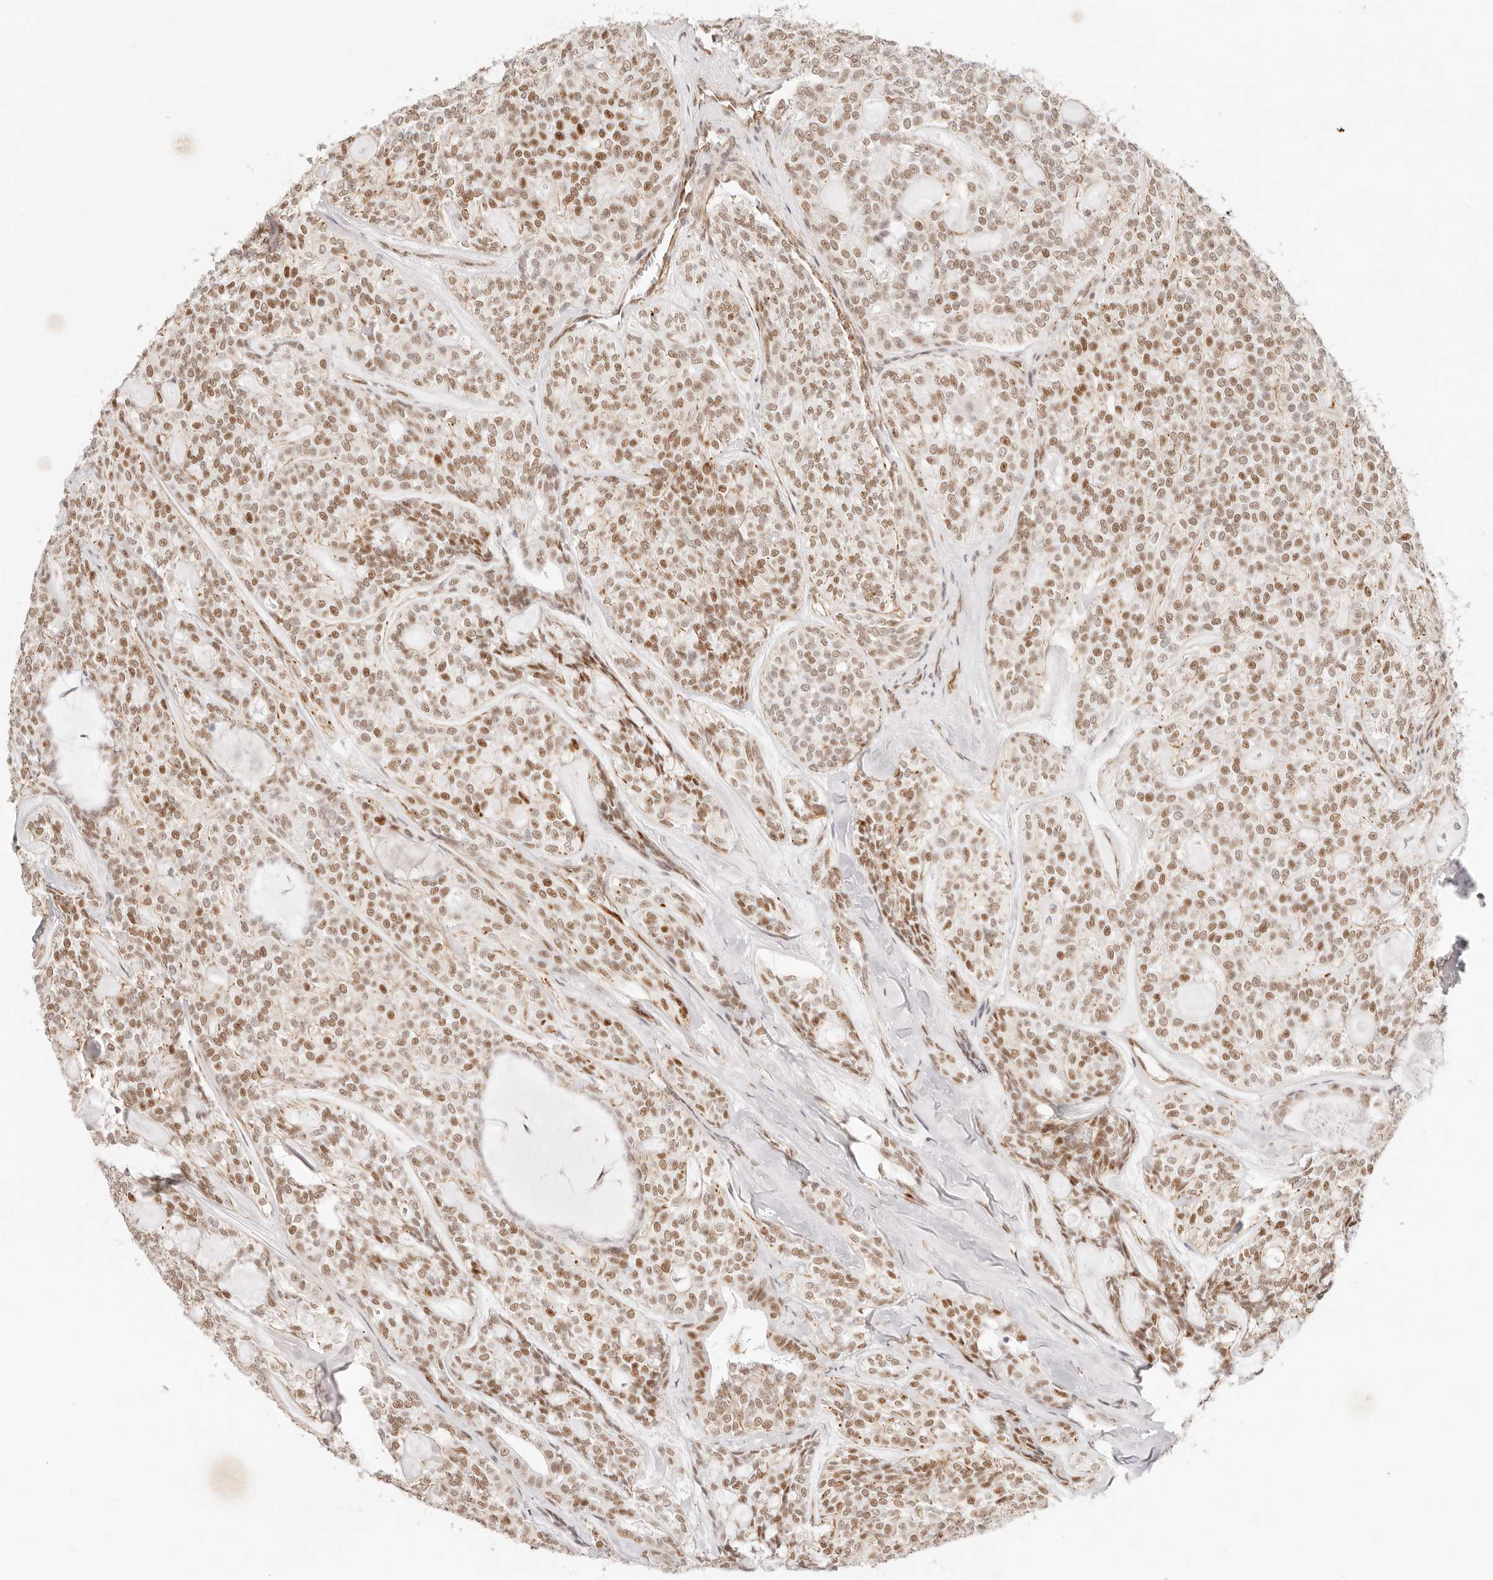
{"staining": {"intensity": "moderate", "quantity": ">75%", "location": "nuclear"}, "tissue": "head and neck cancer", "cell_type": "Tumor cells", "image_type": "cancer", "snomed": [{"axis": "morphology", "description": "Adenocarcinoma, NOS"}, {"axis": "topography", "description": "Head-Neck"}], "caption": "Human adenocarcinoma (head and neck) stained for a protein (brown) demonstrates moderate nuclear positive positivity in approximately >75% of tumor cells.", "gene": "ZC3H11A", "patient": {"sex": "male", "age": 66}}